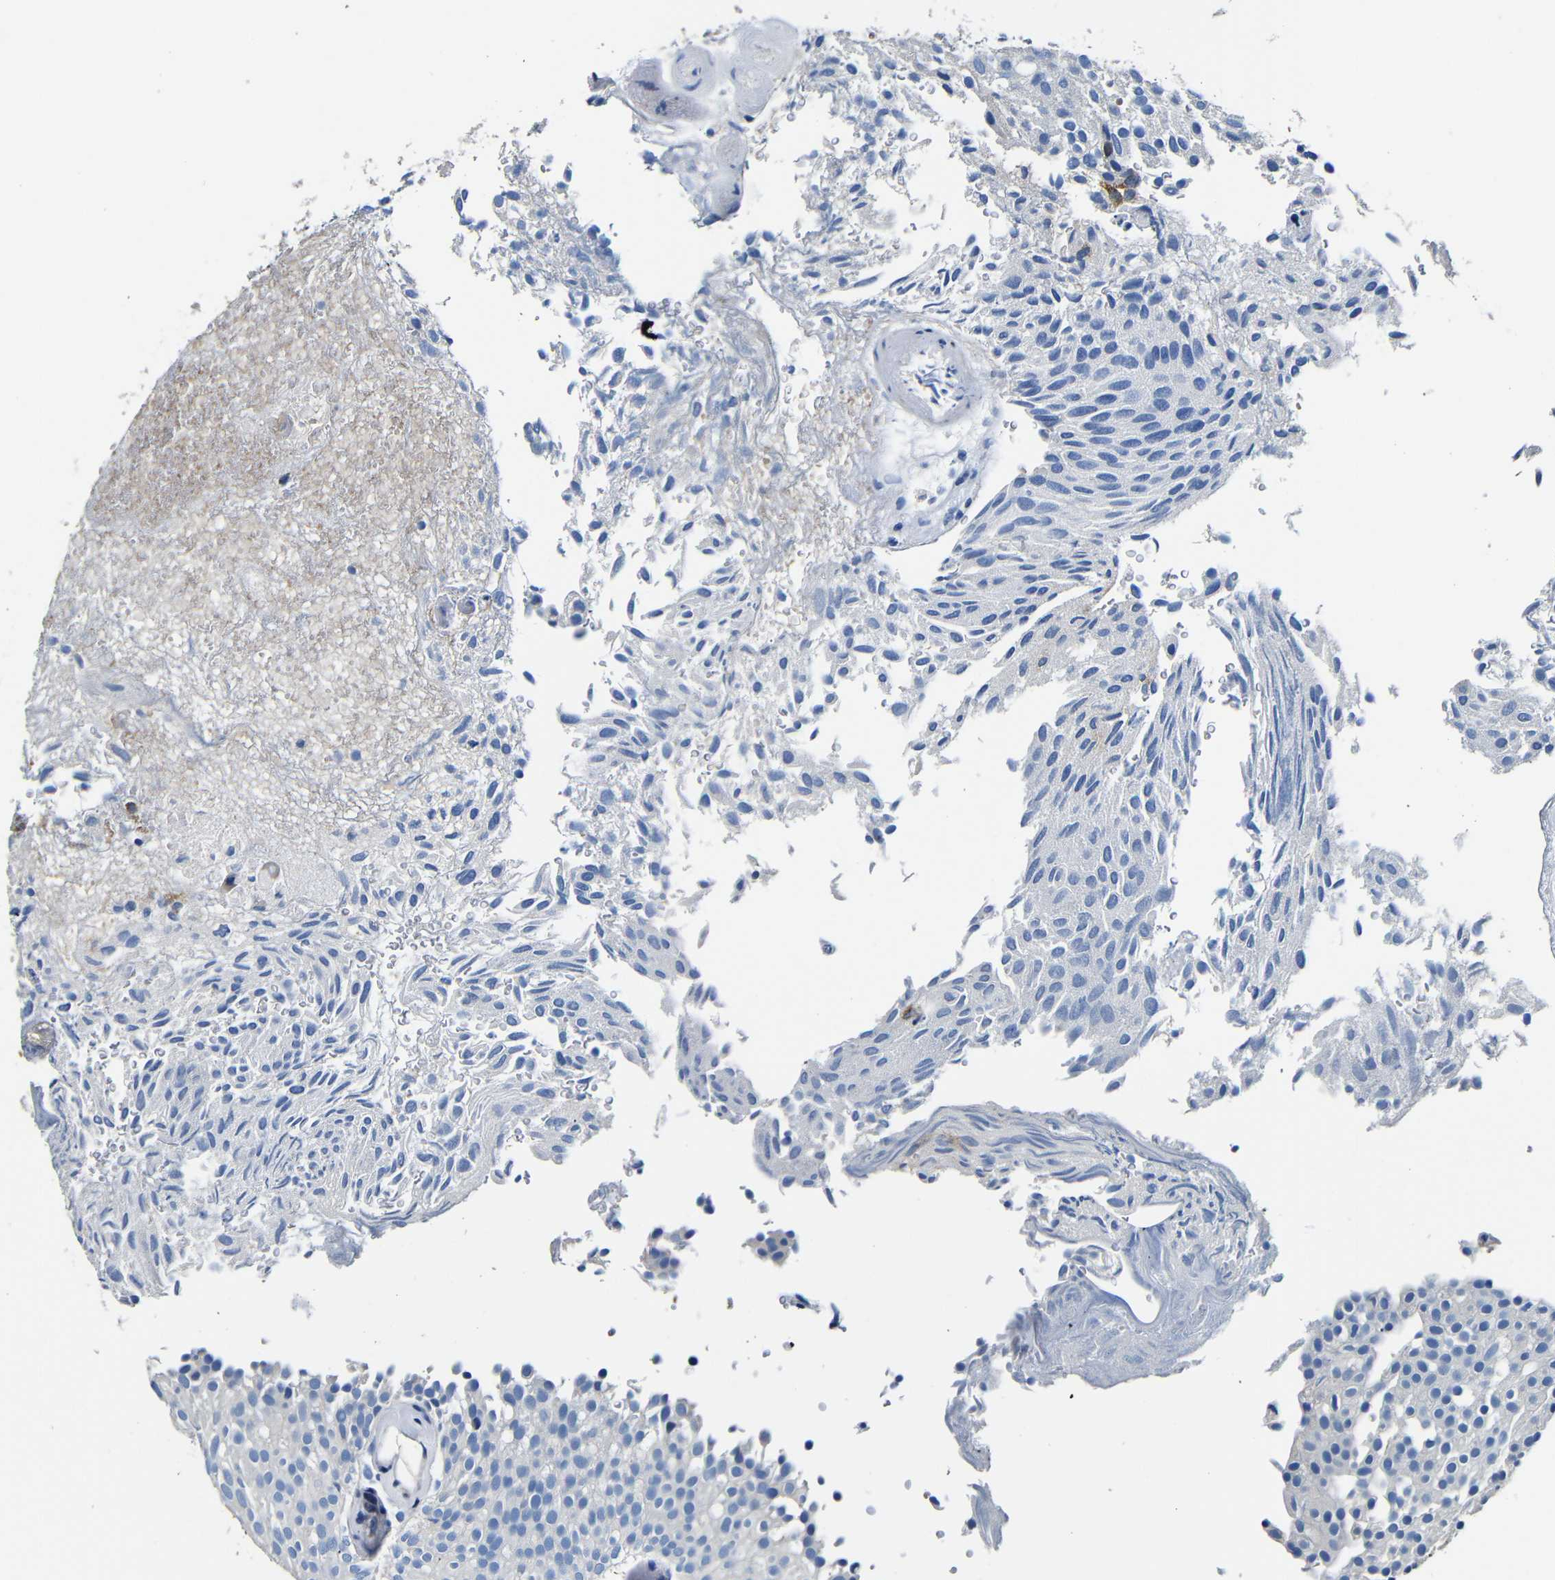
{"staining": {"intensity": "negative", "quantity": "none", "location": "none"}, "tissue": "urothelial cancer", "cell_type": "Tumor cells", "image_type": "cancer", "snomed": [{"axis": "morphology", "description": "Urothelial carcinoma, Low grade"}, {"axis": "topography", "description": "Urinary bladder"}], "caption": "This is an immunohistochemistry micrograph of human urothelial carcinoma (low-grade). There is no staining in tumor cells.", "gene": "TNFAIP1", "patient": {"sex": "male", "age": 78}}